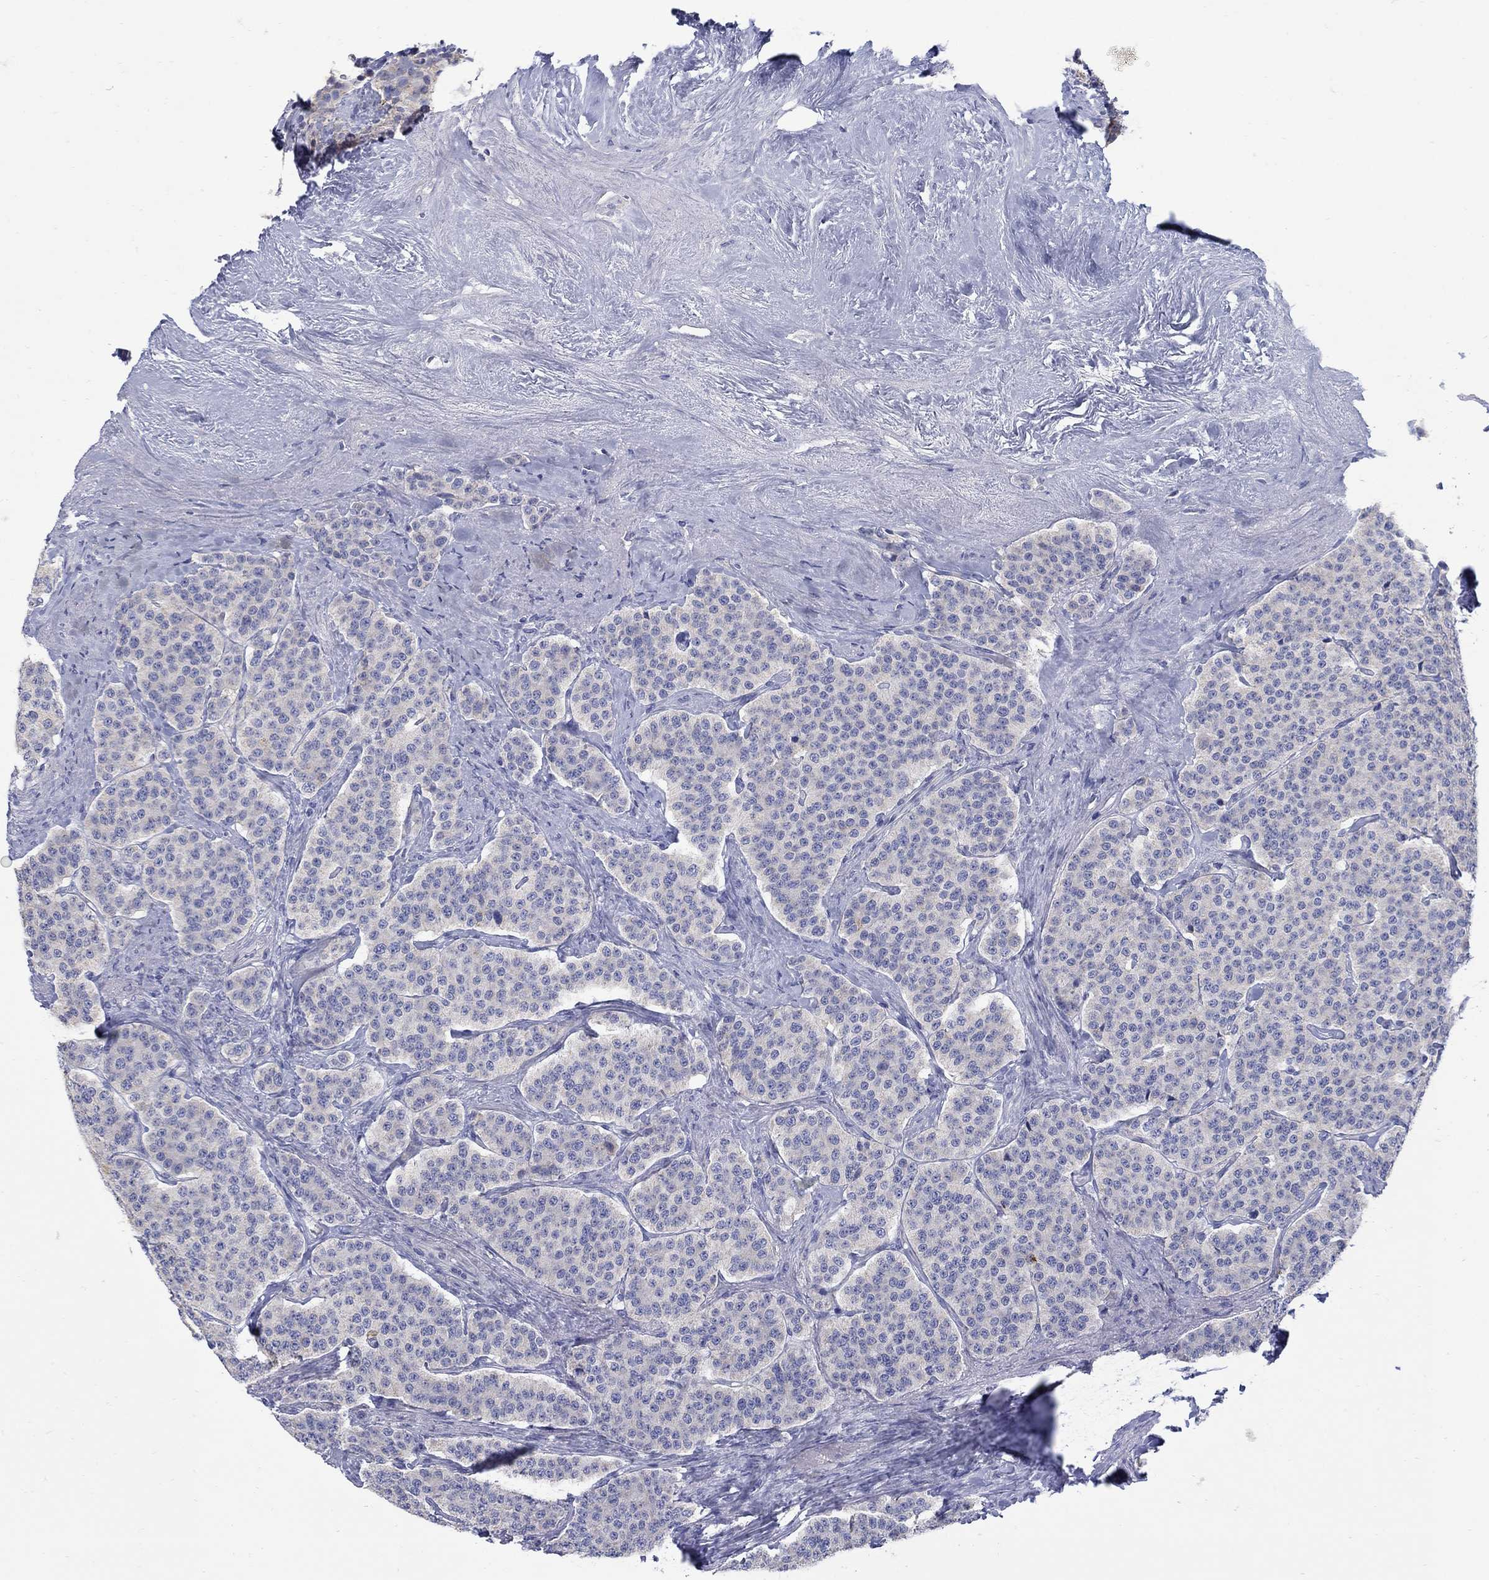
{"staining": {"intensity": "negative", "quantity": "none", "location": "none"}, "tissue": "carcinoid", "cell_type": "Tumor cells", "image_type": "cancer", "snomed": [{"axis": "morphology", "description": "Carcinoid, malignant, NOS"}, {"axis": "topography", "description": "Small intestine"}], "caption": "A high-resolution histopathology image shows IHC staining of carcinoid, which exhibits no significant positivity in tumor cells.", "gene": "REEP2", "patient": {"sex": "female", "age": 58}}